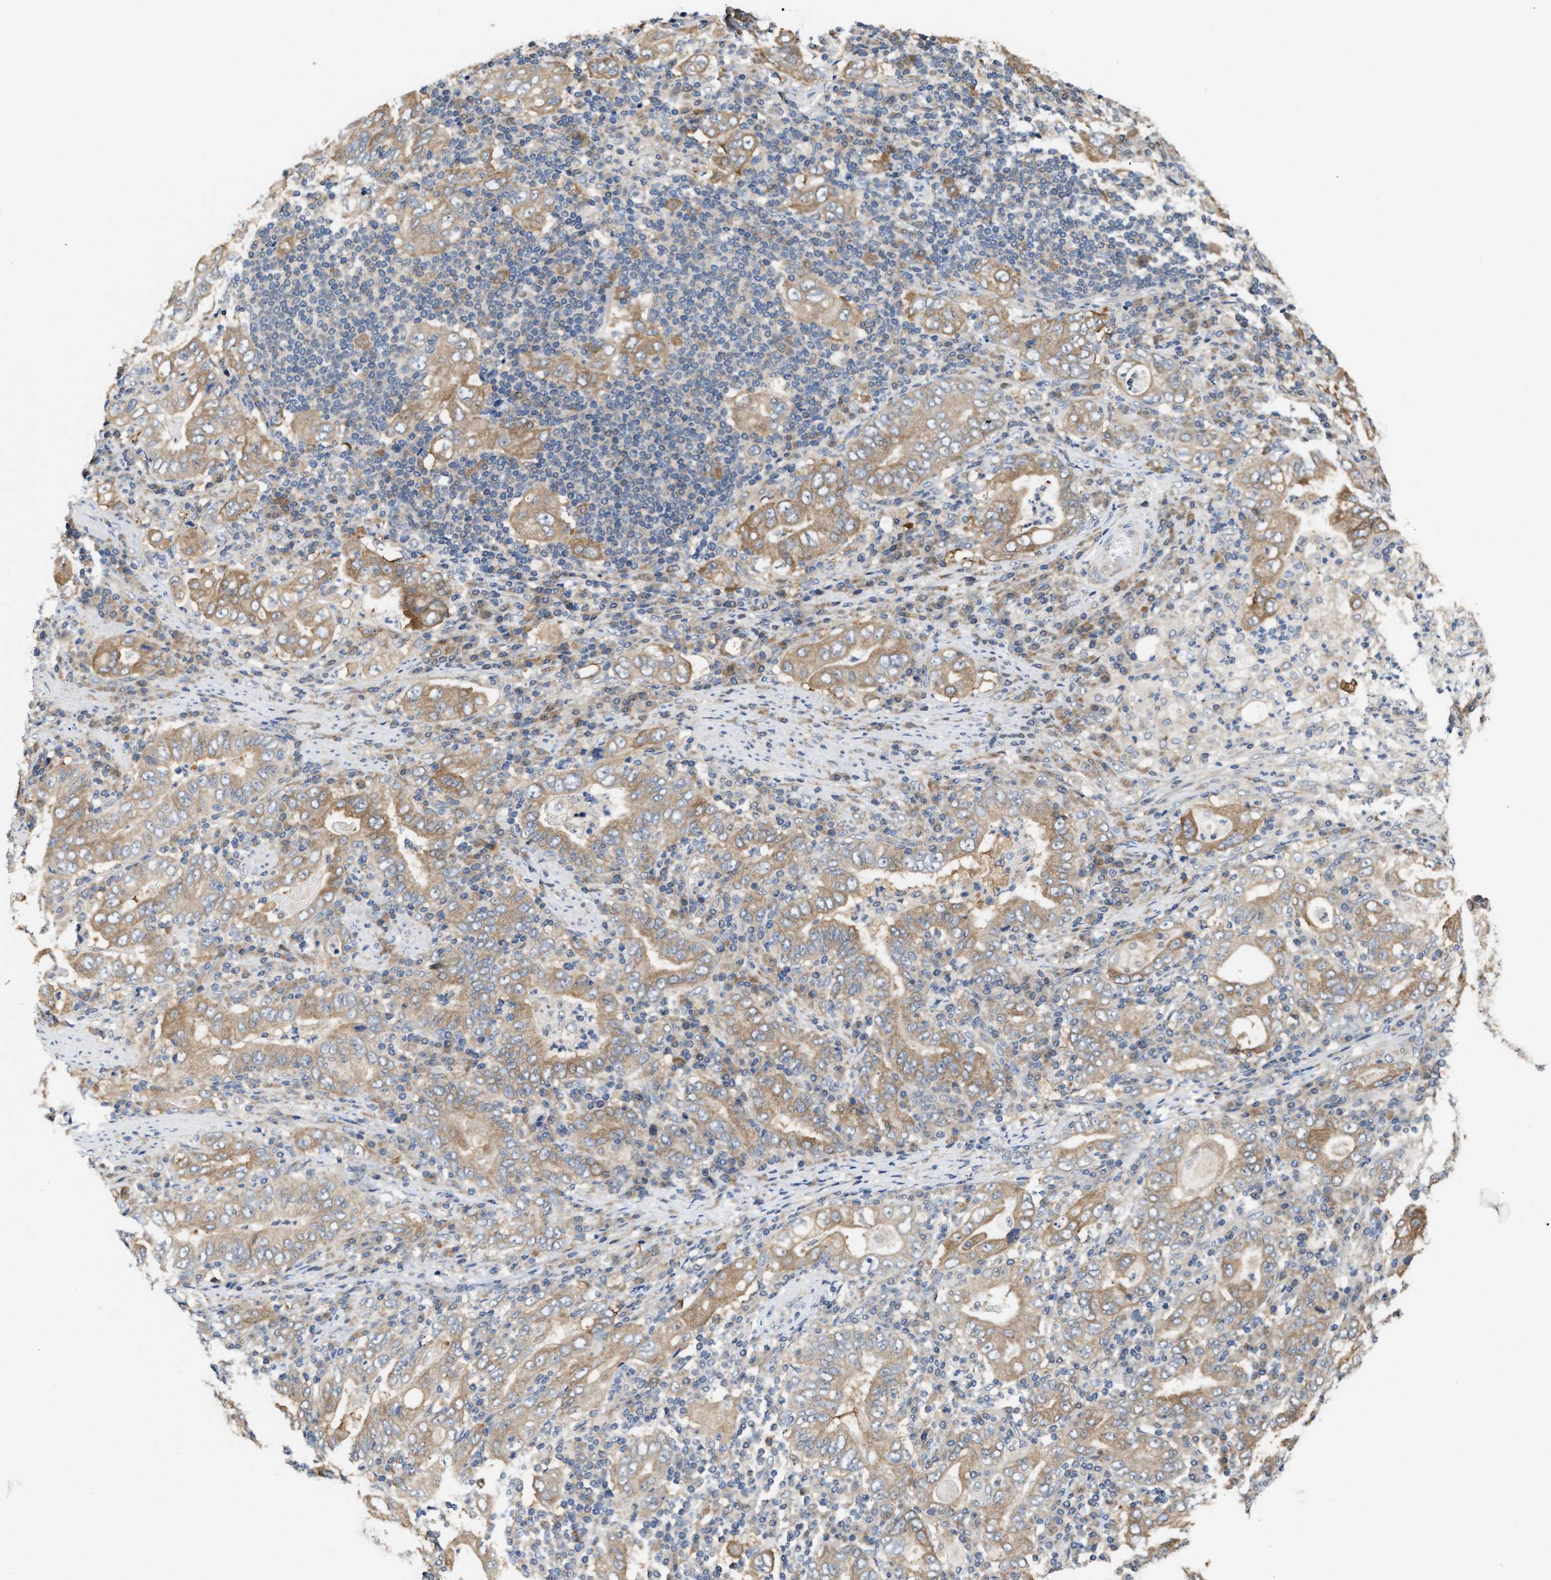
{"staining": {"intensity": "moderate", "quantity": ">75%", "location": "cytoplasmic/membranous"}, "tissue": "stomach cancer", "cell_type": "Tumor cells", "image_type": "cancer", "snomed": [{"axis": "morphology", "description": "Normal tissue, NOS"}, {"axis": "morphology", "description": "Adenocarcinoma, NOS"}, {"axis": "topography", "description": "Esophagus"}, {"axis": "topography", "description": "Stomach, upper"}, {"axis": "topography", "description": "Peripheral nerve tissue"}], "caption": "Immunohistochemistry (IHC) of adenocarcinoma (stomach) demonstrates medium levels of moderate cytoplasmic/membranous expression in approximately >75% of tumor cells.", "gene": "CSNK1A1", "patient": {"sex": "male", "age": 62}}